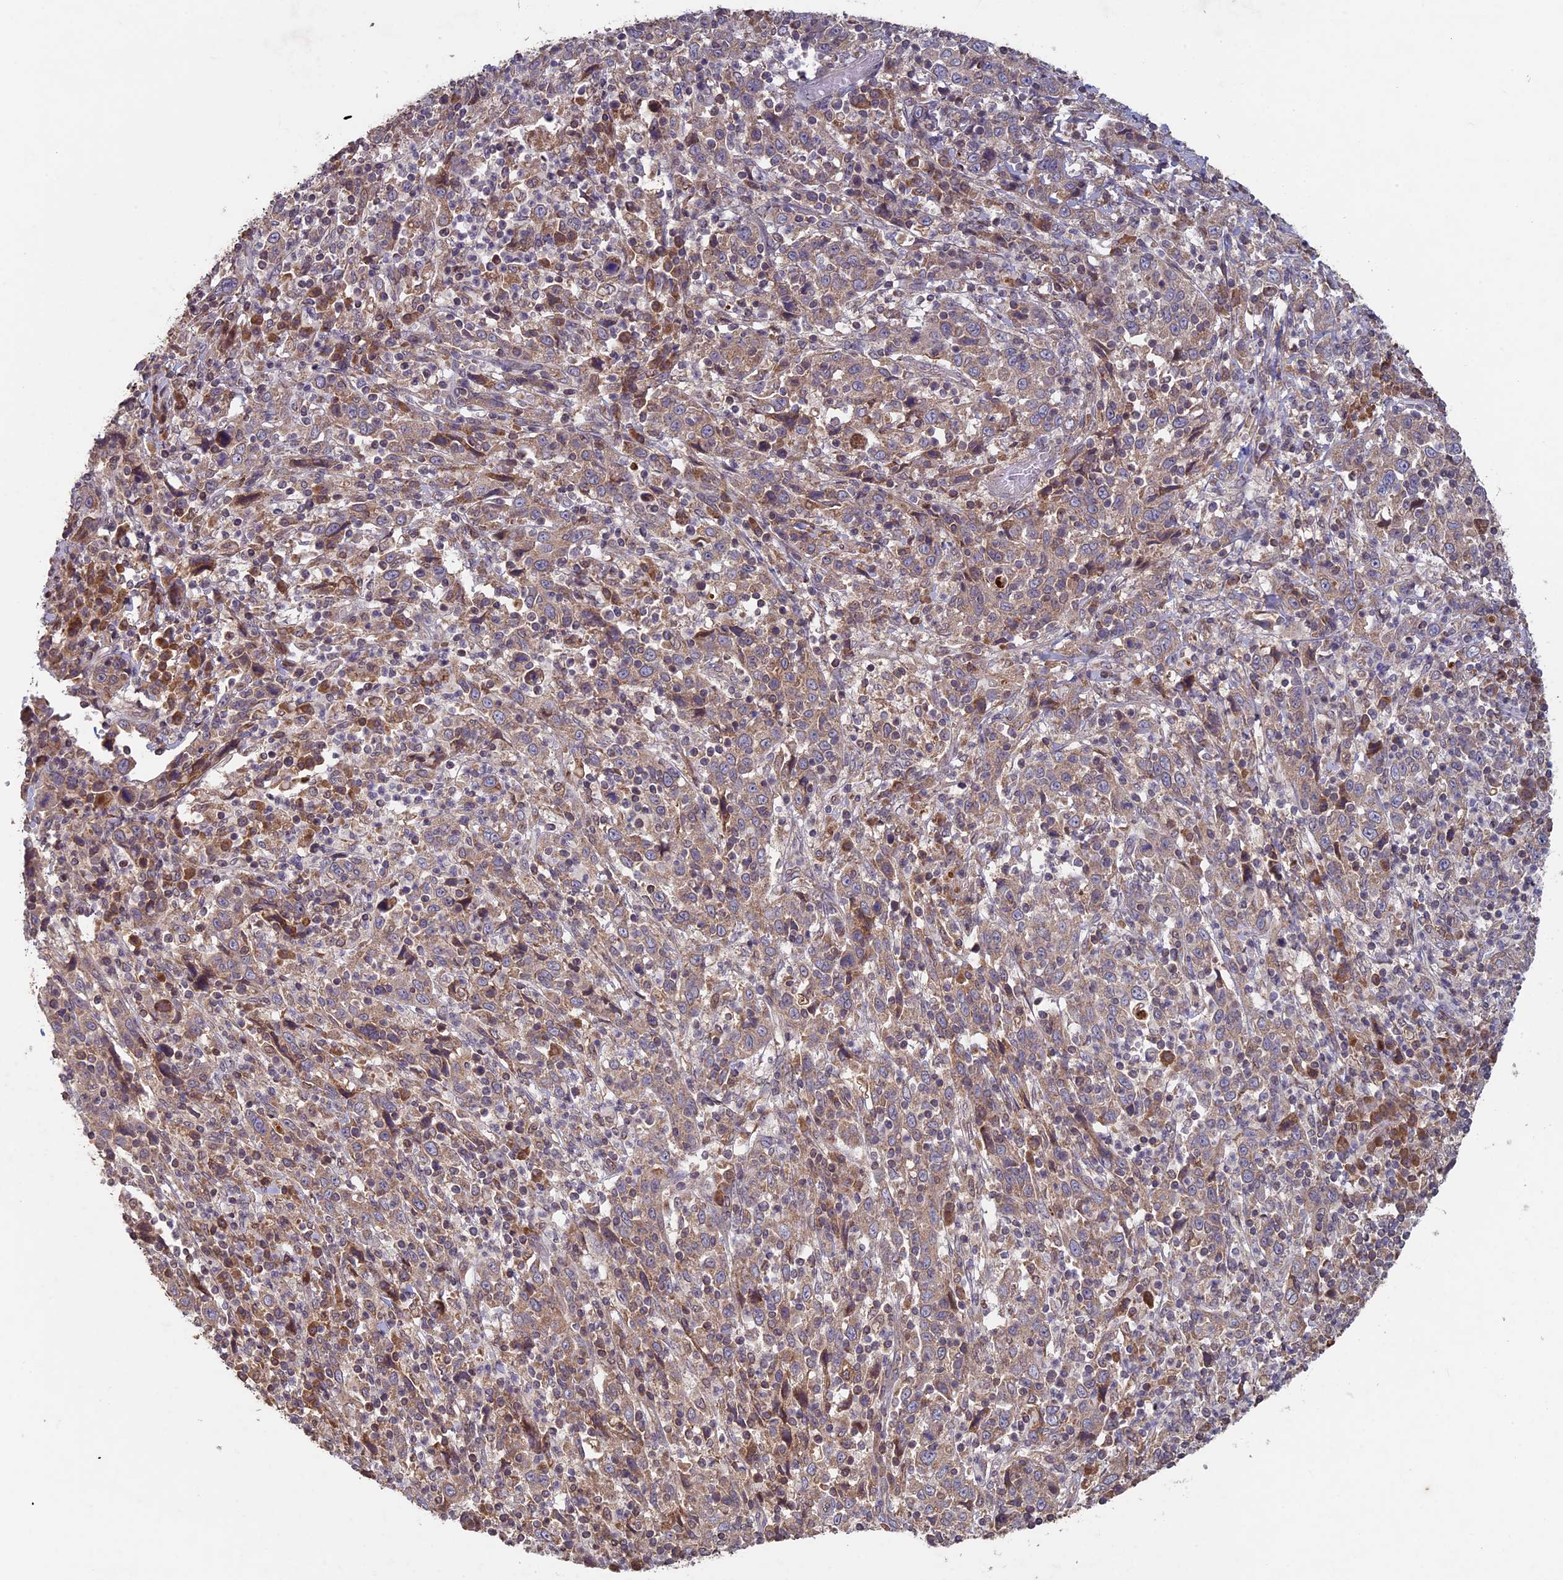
{"staining": {"intensity": "weak", "quantity": ">75%", "location": "cytoplasmic/membranous"}, "tissue": "cervical cancer", "cell_type": "Tumor cells", "image_type": "cancer", "snomed": [{"axis": "morphology", "description": "Squamous cell carcinoma, NOS"}, {"axis": "topography", "description": "Cervix"}], "caption": "Cervical squamous cell carcinoma was stained to show a protein in brown. There is low levels of weak cytoplasmic/membranous expression in approximately >75% of tumor cells.", "gene": "RCCD1", "patient": {"sex": "female", "age": 46}}